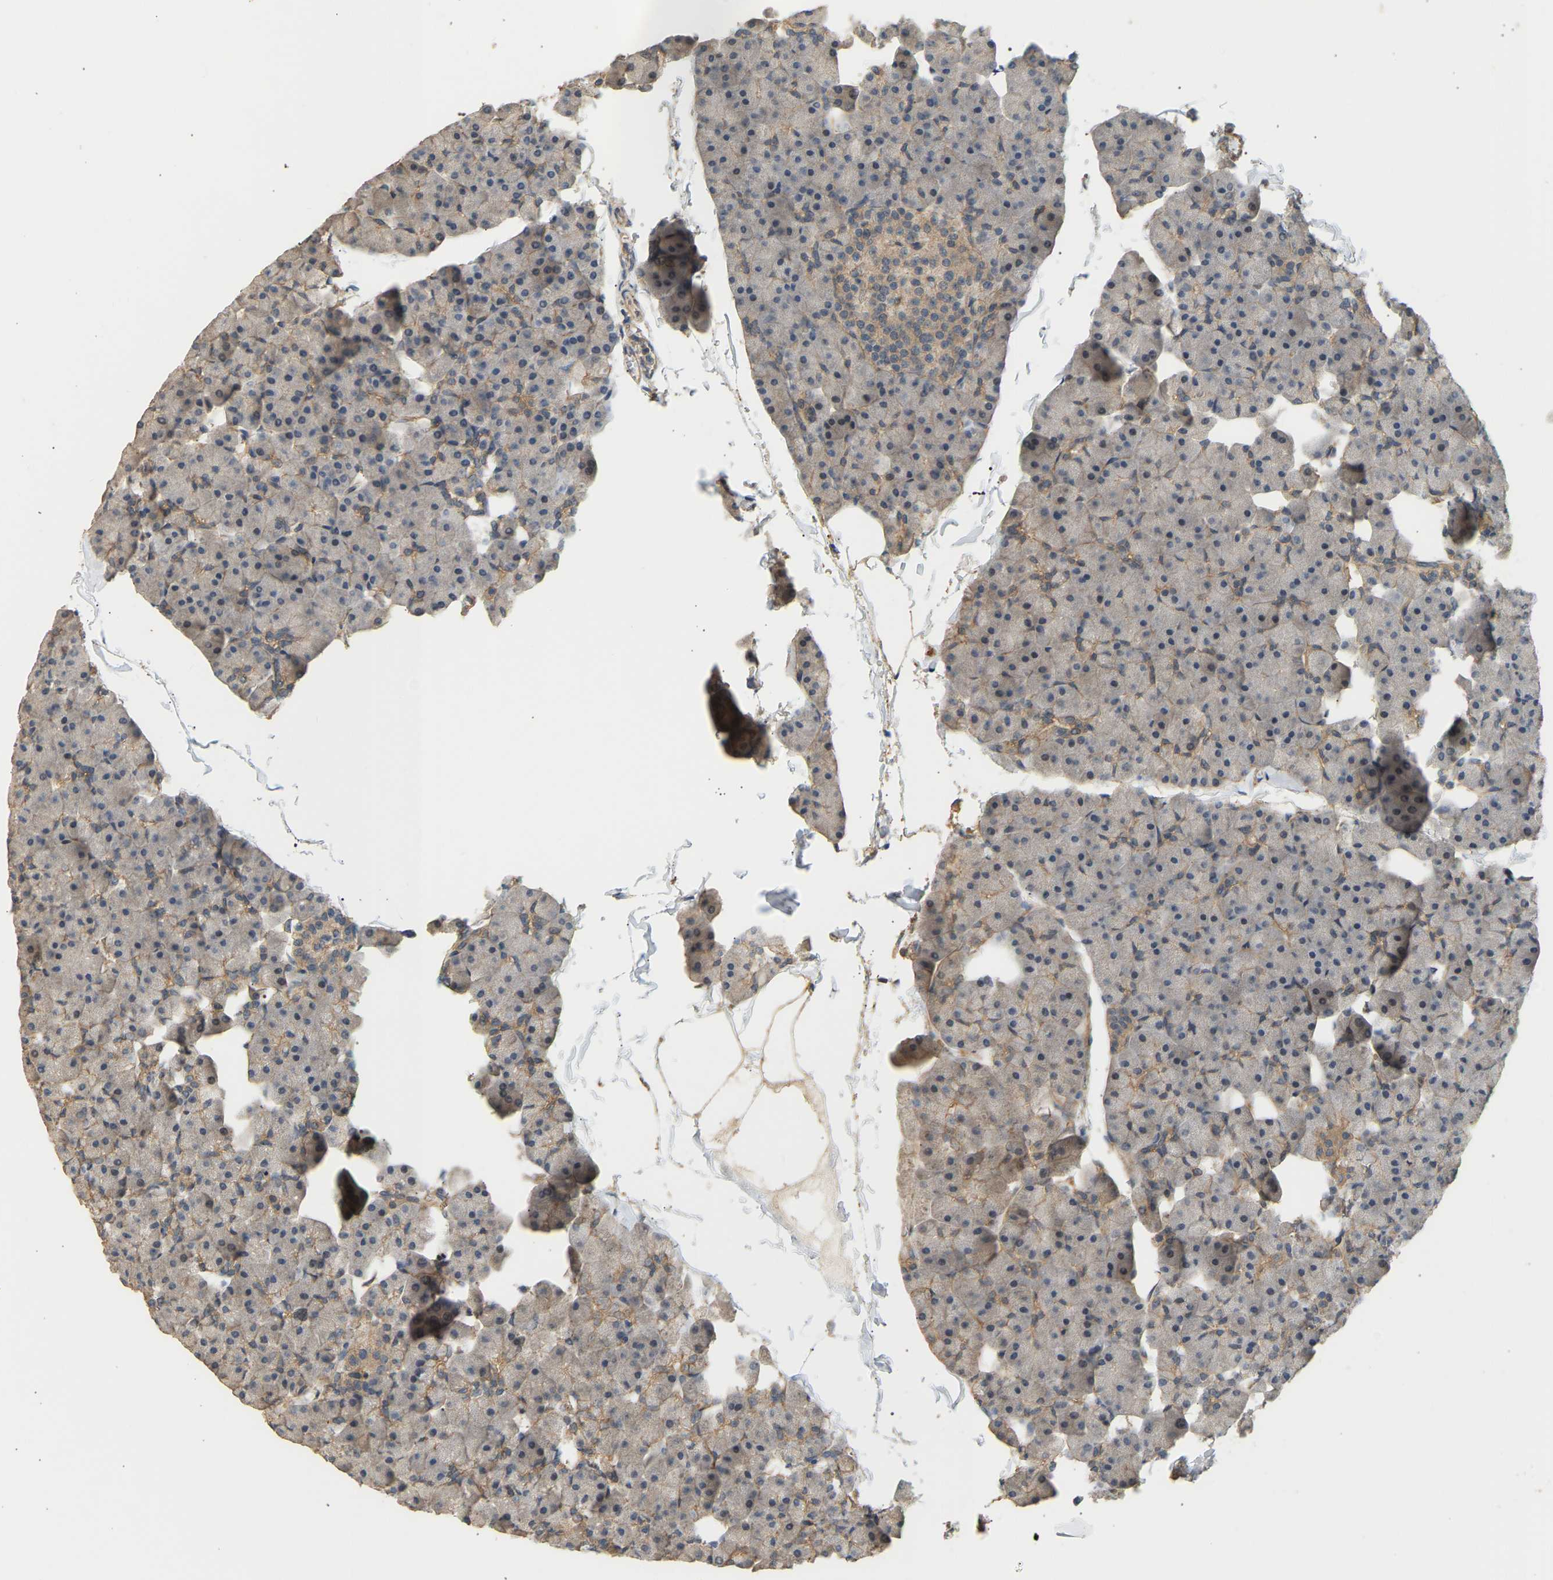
{"staining": {"intensity": "moderate", "quantity": "<25%", "location": "cytoplasmic/membranous"}, "tissue": "pancreas", "cell_type": "Exocrine glandular cells", "image_type": "normal", "snomed": [{"axis": "morphology", "description": "Normal tissue, NOS"}, {"axis": "topography", "description": "Pancreas"}], "caption": "Pancreas stained with immunohistochemistry exhibits moderate cytoplasmic/membranous expression in about <25% of exocrine glandular cells.", "gene": "RGL1", "patient": {"sex": "male", "age": 35}}